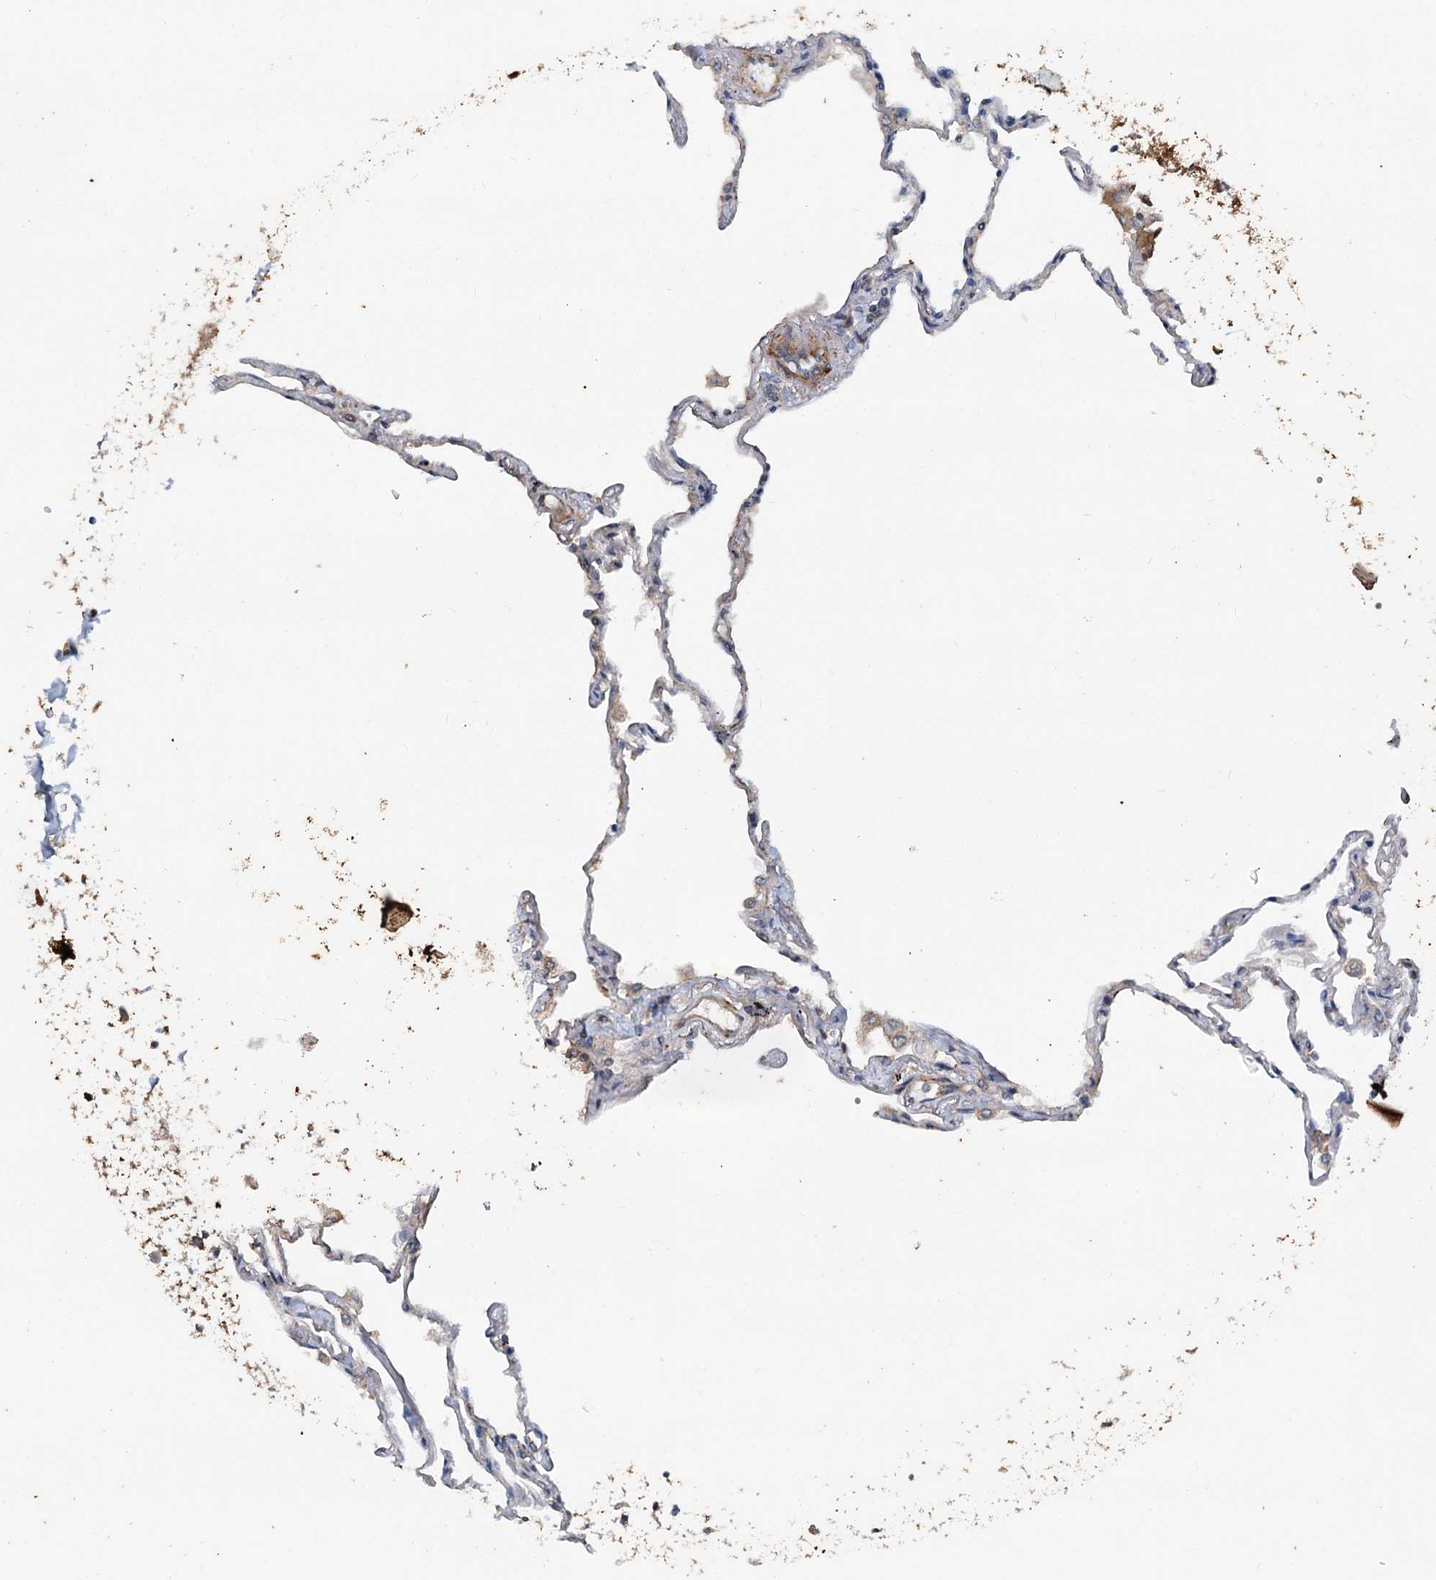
{"staining": {"intensity": "moderate", "quantity": "<25%", "location": "cytoplasmic/membranous"}, "tissue": "lung", "cell_type": "Alveolar cells", "image_type": "normal", "snomed": [{"axis": "morphology", "description": "Normal tissue, NOS"}, {"axis": "topography", "description": "Lung"}], "caption": "Moderate cytoplasmic/membranous protein expression is identified in about <25% of alveolar cells in lung. Immunohistochemistry stains the protein in brown and the nuclei are stained blue.", "gene": "TEDC1", "patient": {"sex": "female", "age": 67}}